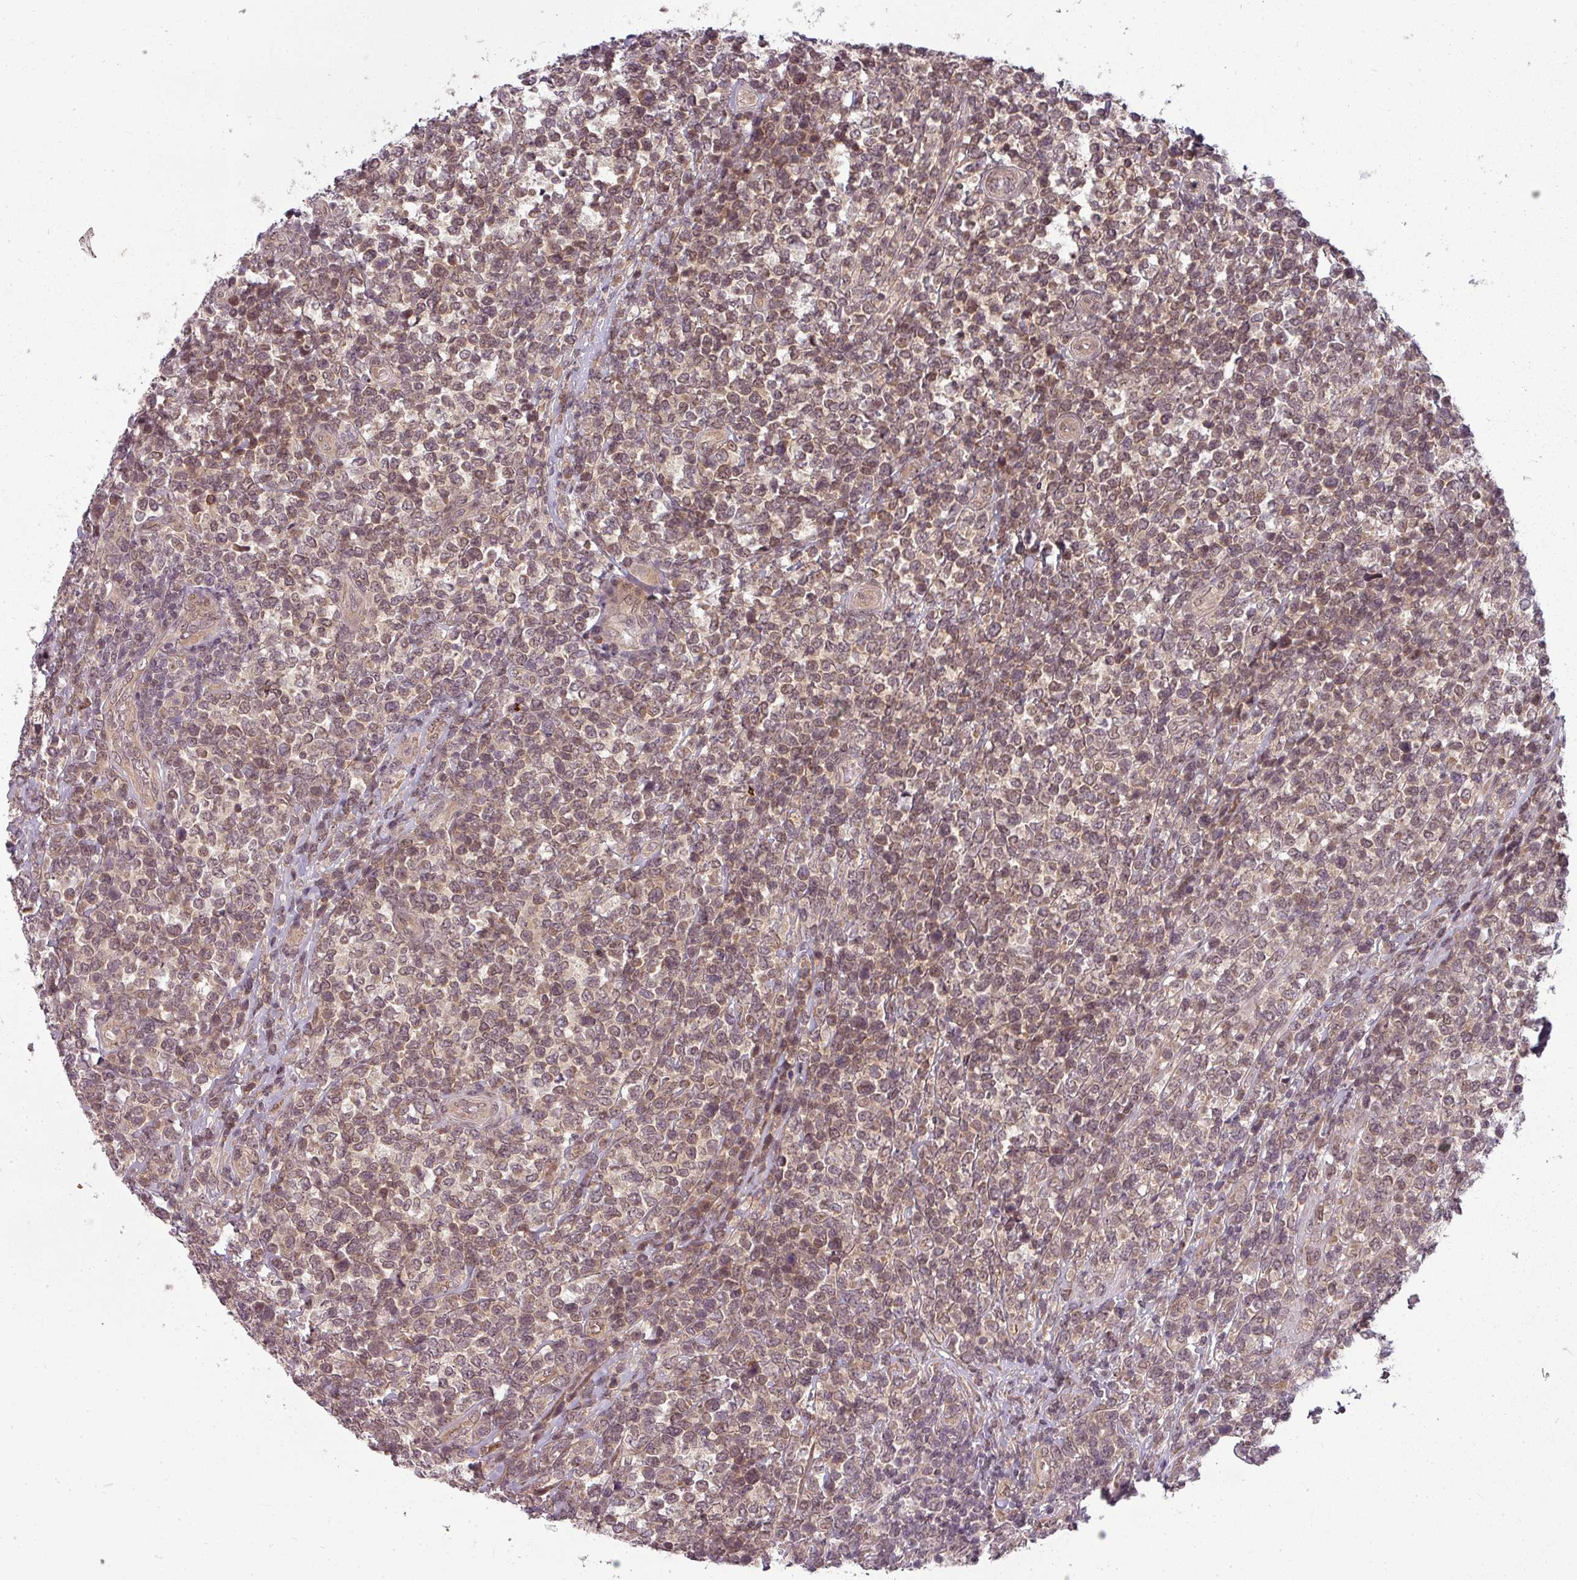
{"staining": {"intensity": "moderate", "quantity": ">75%", "location": "cytoplasmic/membranous"}, "tissue": "lymphoma", "cell_type": "Tumor cells", "image_type": "cancer", "snomed": [{"axis": "morphology", "description": "Malignant lymphoma, non-Hodgkin's type, High grade"}, {"axis": "topography", "description": "Soft tissue"}], "caption": "Immunohistochemistry of human high-grade malignant lymphoma, non-Hodgkin's type shows medium levels of moderate cytoplasmic/membranous positivity in approximately >75% of tumor cells. The protein is shown in brown color, while the nuclei are stained blue.", "gene": "CLIC1", "patient": {"sex": "female", "age": 56}}